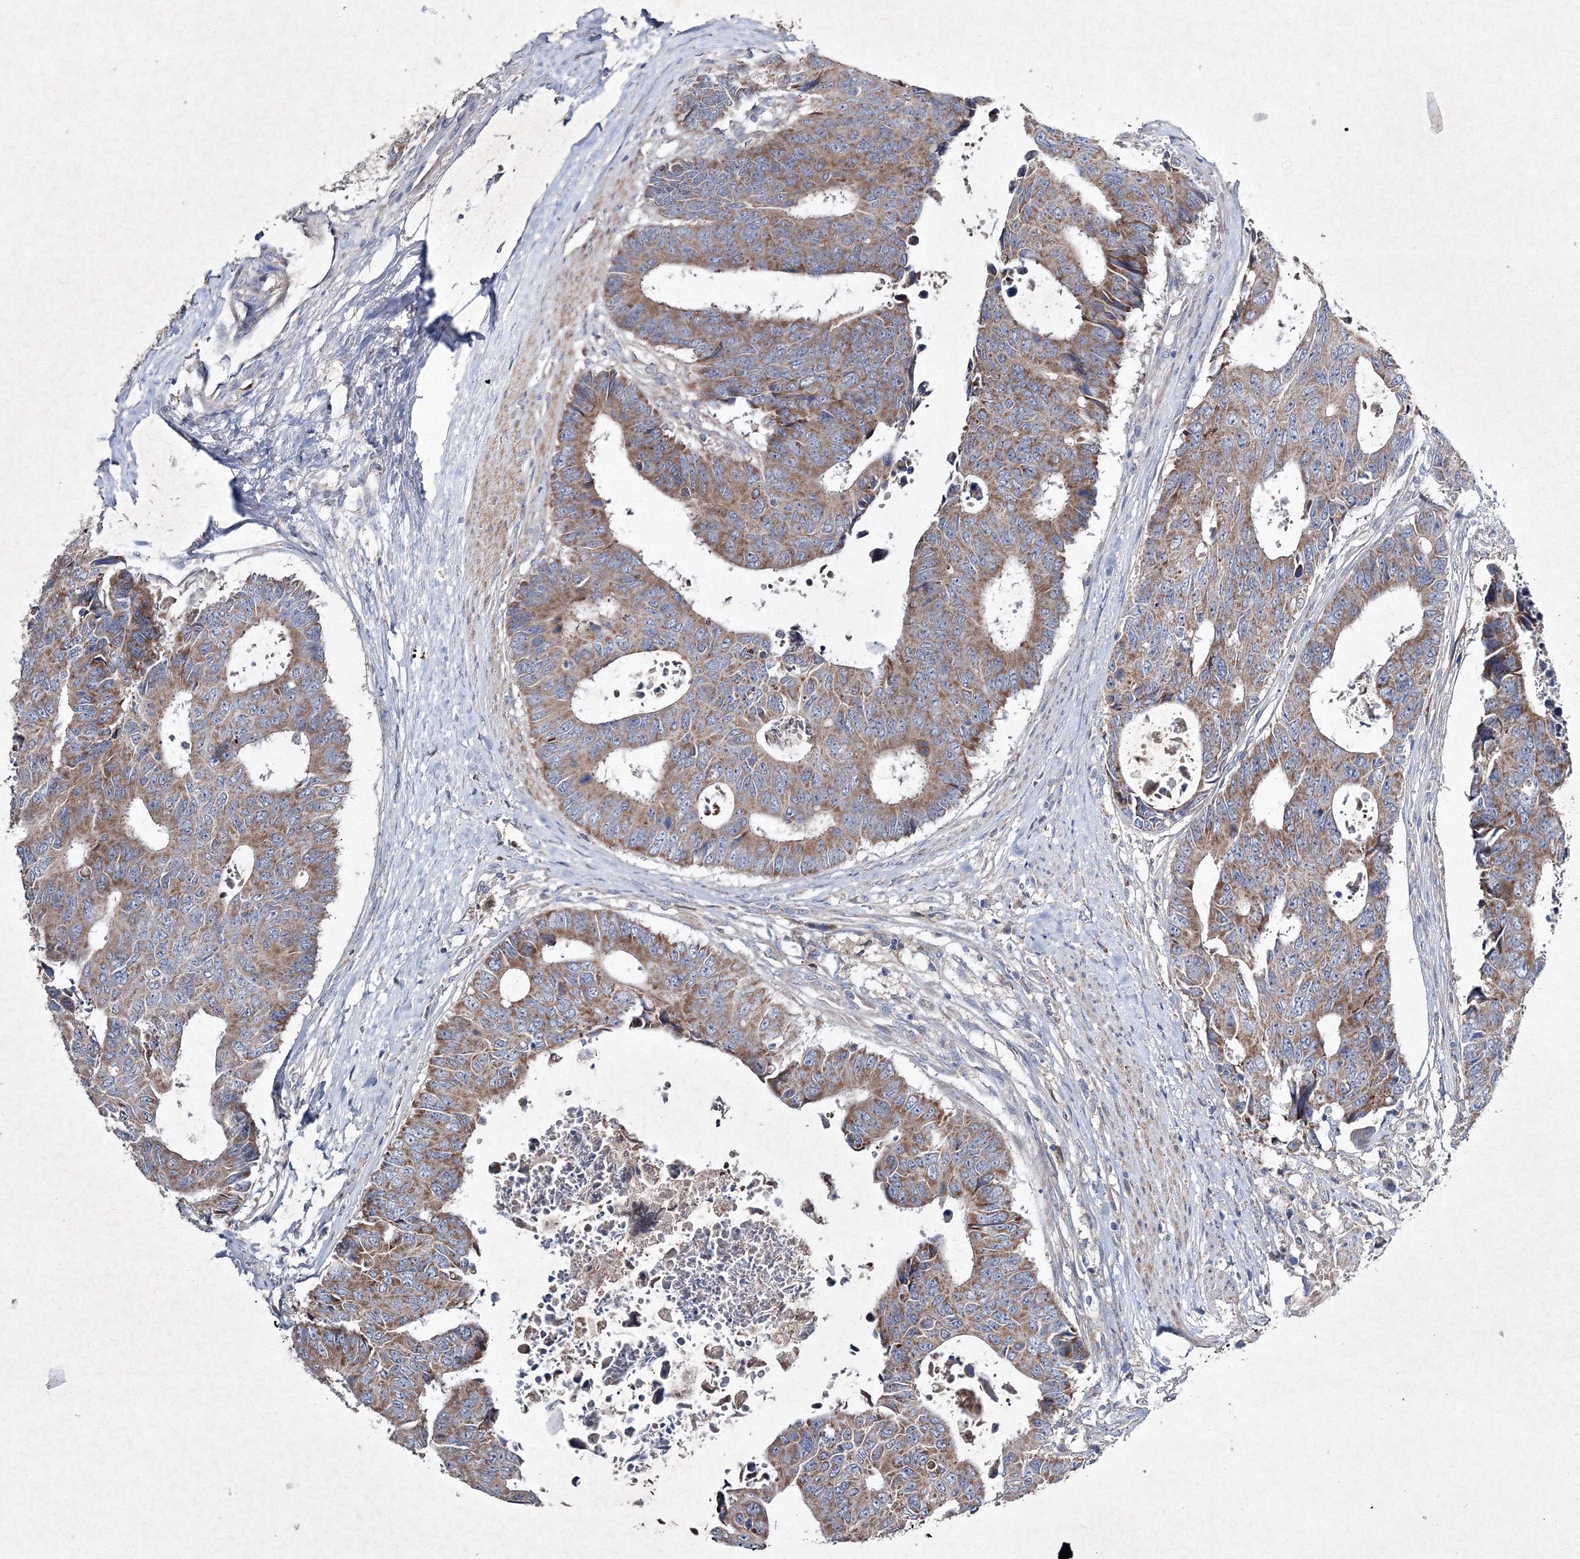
{"staining": {"intensity": "moderate", "quantity": ">75%", "location": "cytoplasmic/membranous"}, "tissue": "colorectal cancer", "cell_type": "Tumor cells", "image_type": "cancer", "snomed": [{"axis": "morphology", "description": "Adenocarcinoma, NOS"}, {"axis": "topography", "description": "Rectum"}], "caption": "Immunohistochemical staining of colorectal adenocarcinoma demonstrates medium levels of moderate cytoplasmic/membranous expression in approximately >75% of tumor cells. The staining was performed using DAB (3,3'-diaminobenzidine) to visualize the protein expression in brown, while the nuclei were stained in blue with hematoxylin (Magnification: 20x).", "gene": "GFM1", "patient": {"sex": "male", "age": 84}}